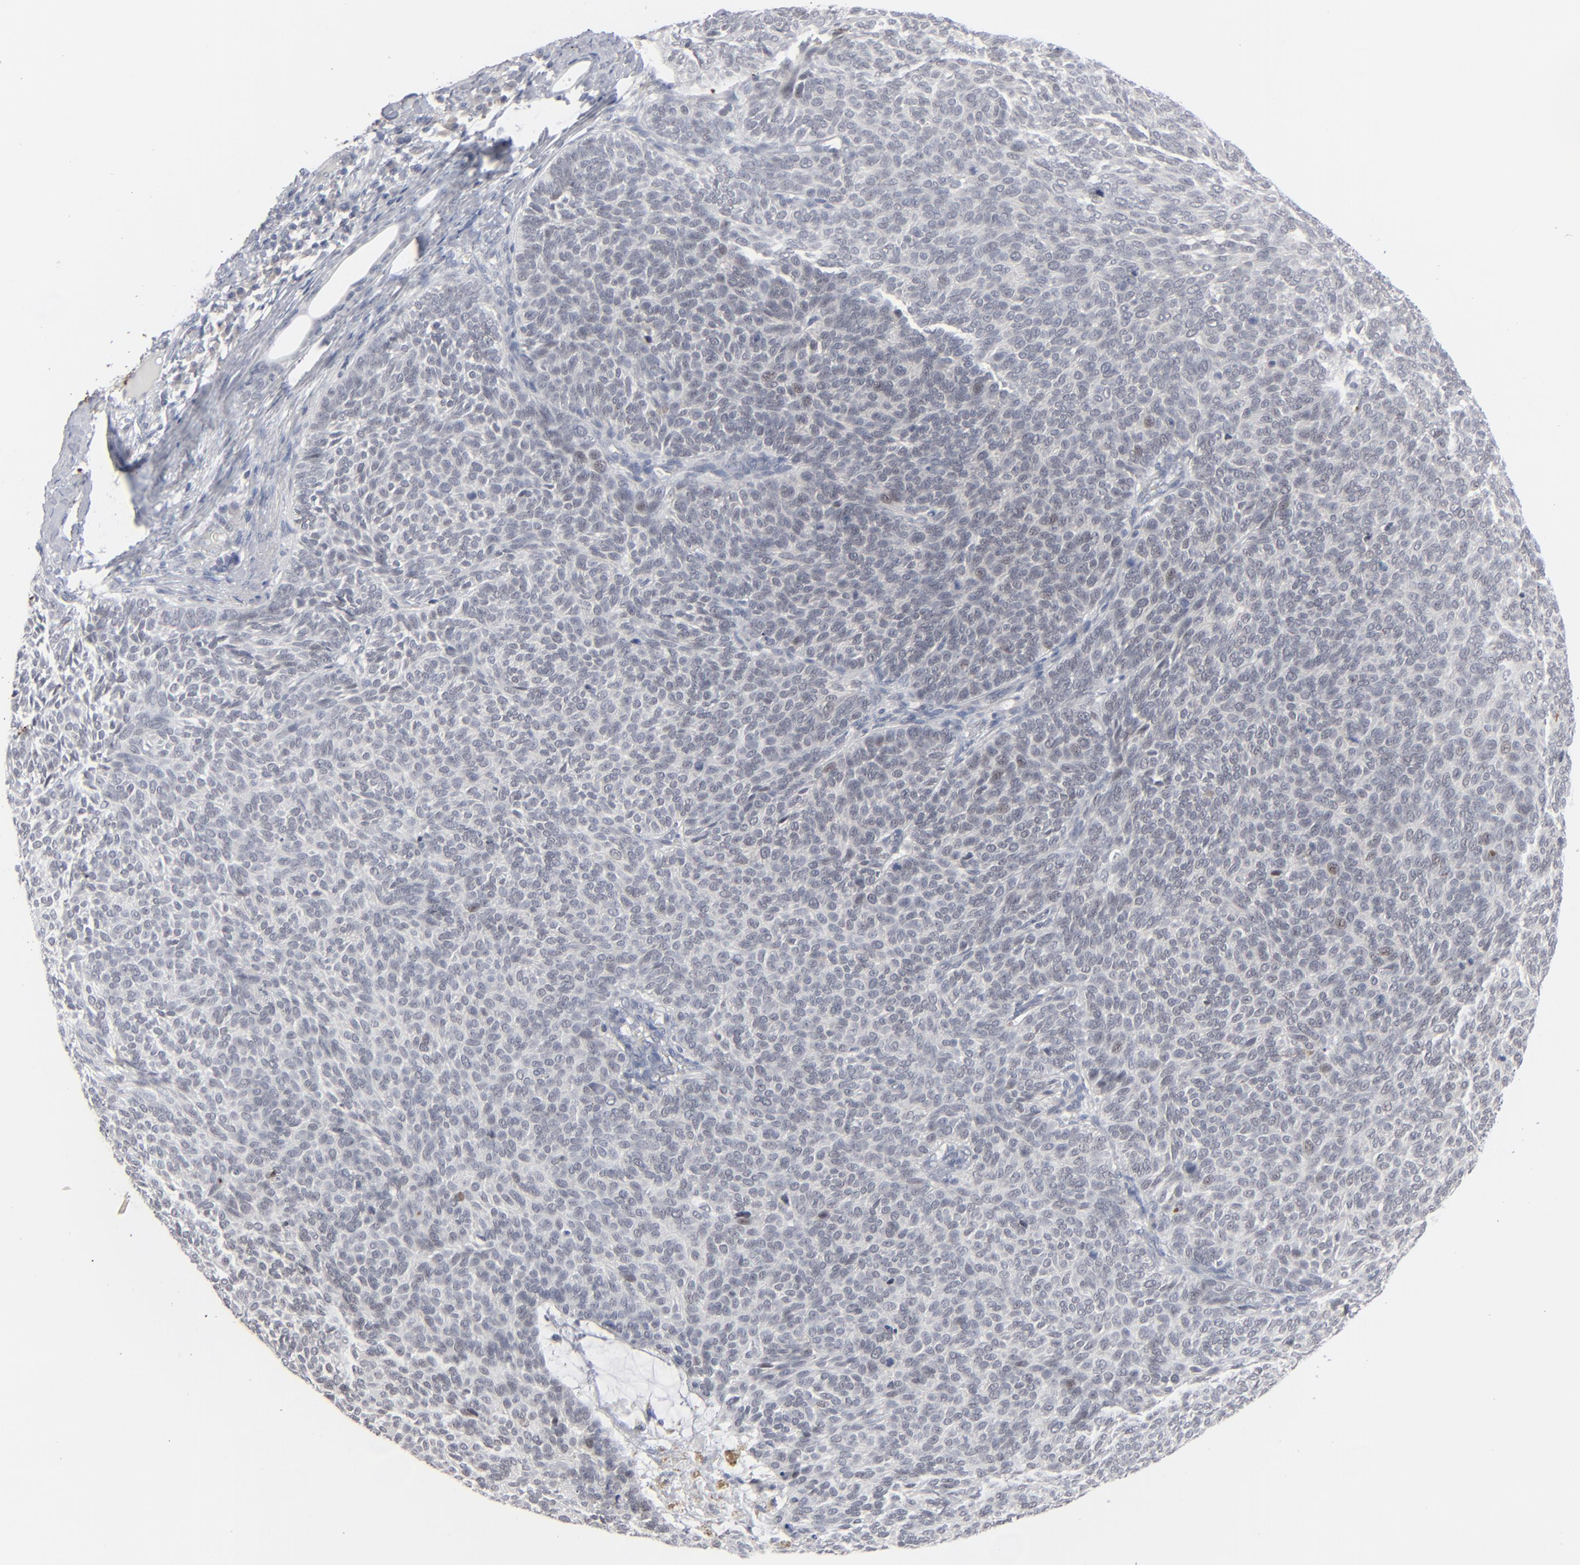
{"staining": {"intensity": "negative", "quantity": "none", "location": "none"}, "tissue": "skin cancer", "cell_type": "Tumor cells", "image_type": "cancer", "snomed": [{"axis": "morphology", "description": "Basal cell carcinoma"}, {"axis": "topography", "description": "Skin"}], "caption": "A high-resolution image shows immunohistochemistry staining of skin cancer, which shows no significant positivity in tumor cells.", "gene": "POF1B", "patient": {"sex": "male", "age": 63}}